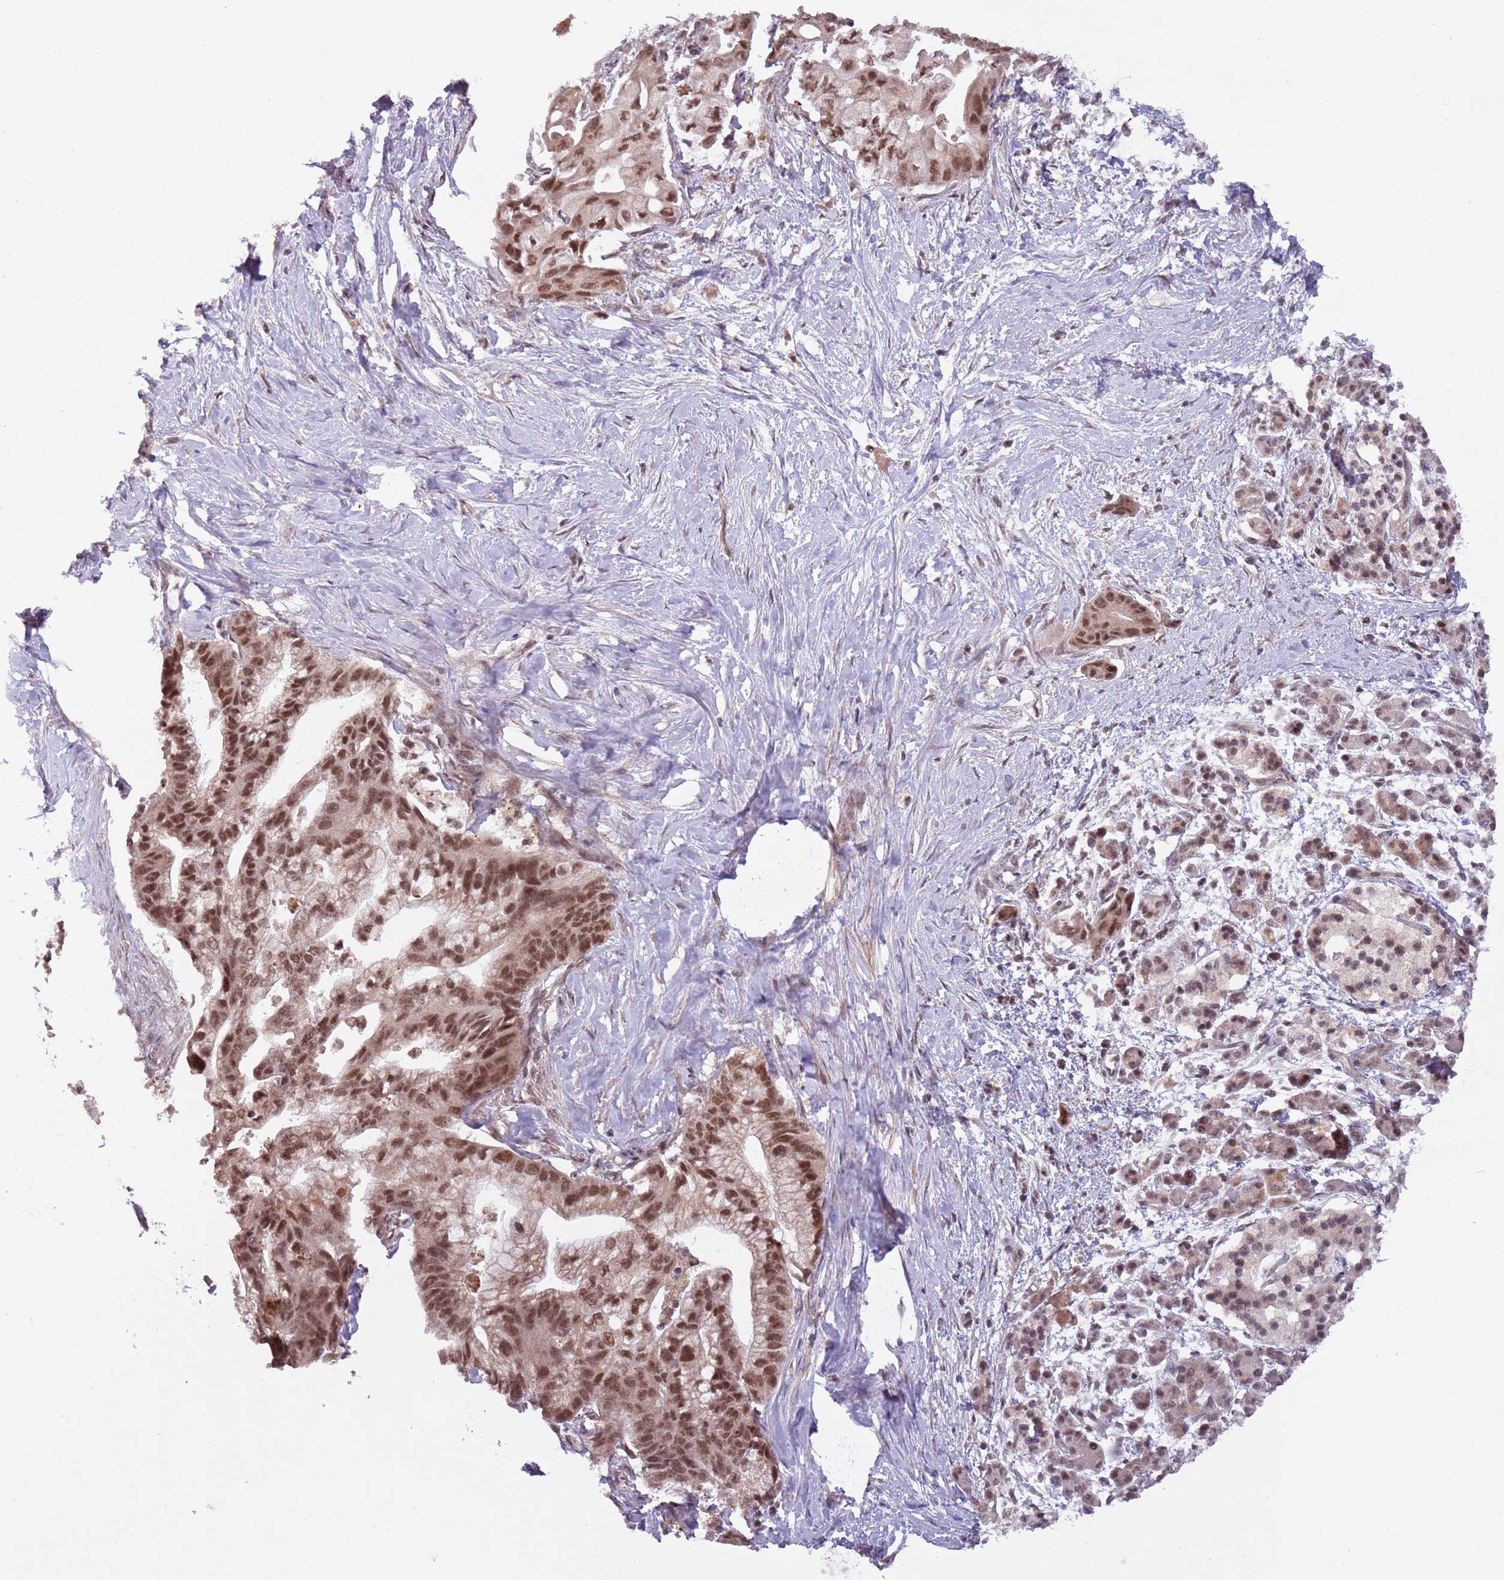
{"staining": {"intensity": "strong", "quantity": ">75%", "location": "nuclear"}, "tissue": "pancreatic cancer", "cell_type": "Tumor cells", "image_type": "cancer", "snomed": [{"axis": "morphology", "description": "Adenocarcinoma, NOS"}, {"axis": "topography", "description": "Pancreas"}], "caption": "Immunohistochemical staining of human pancreatic cancer demonstrates high levels of strong nuclear staining in about >75% of tumor cells.", "gene": "SUDS3", "patient": {"sex": "male", "age": 68}}